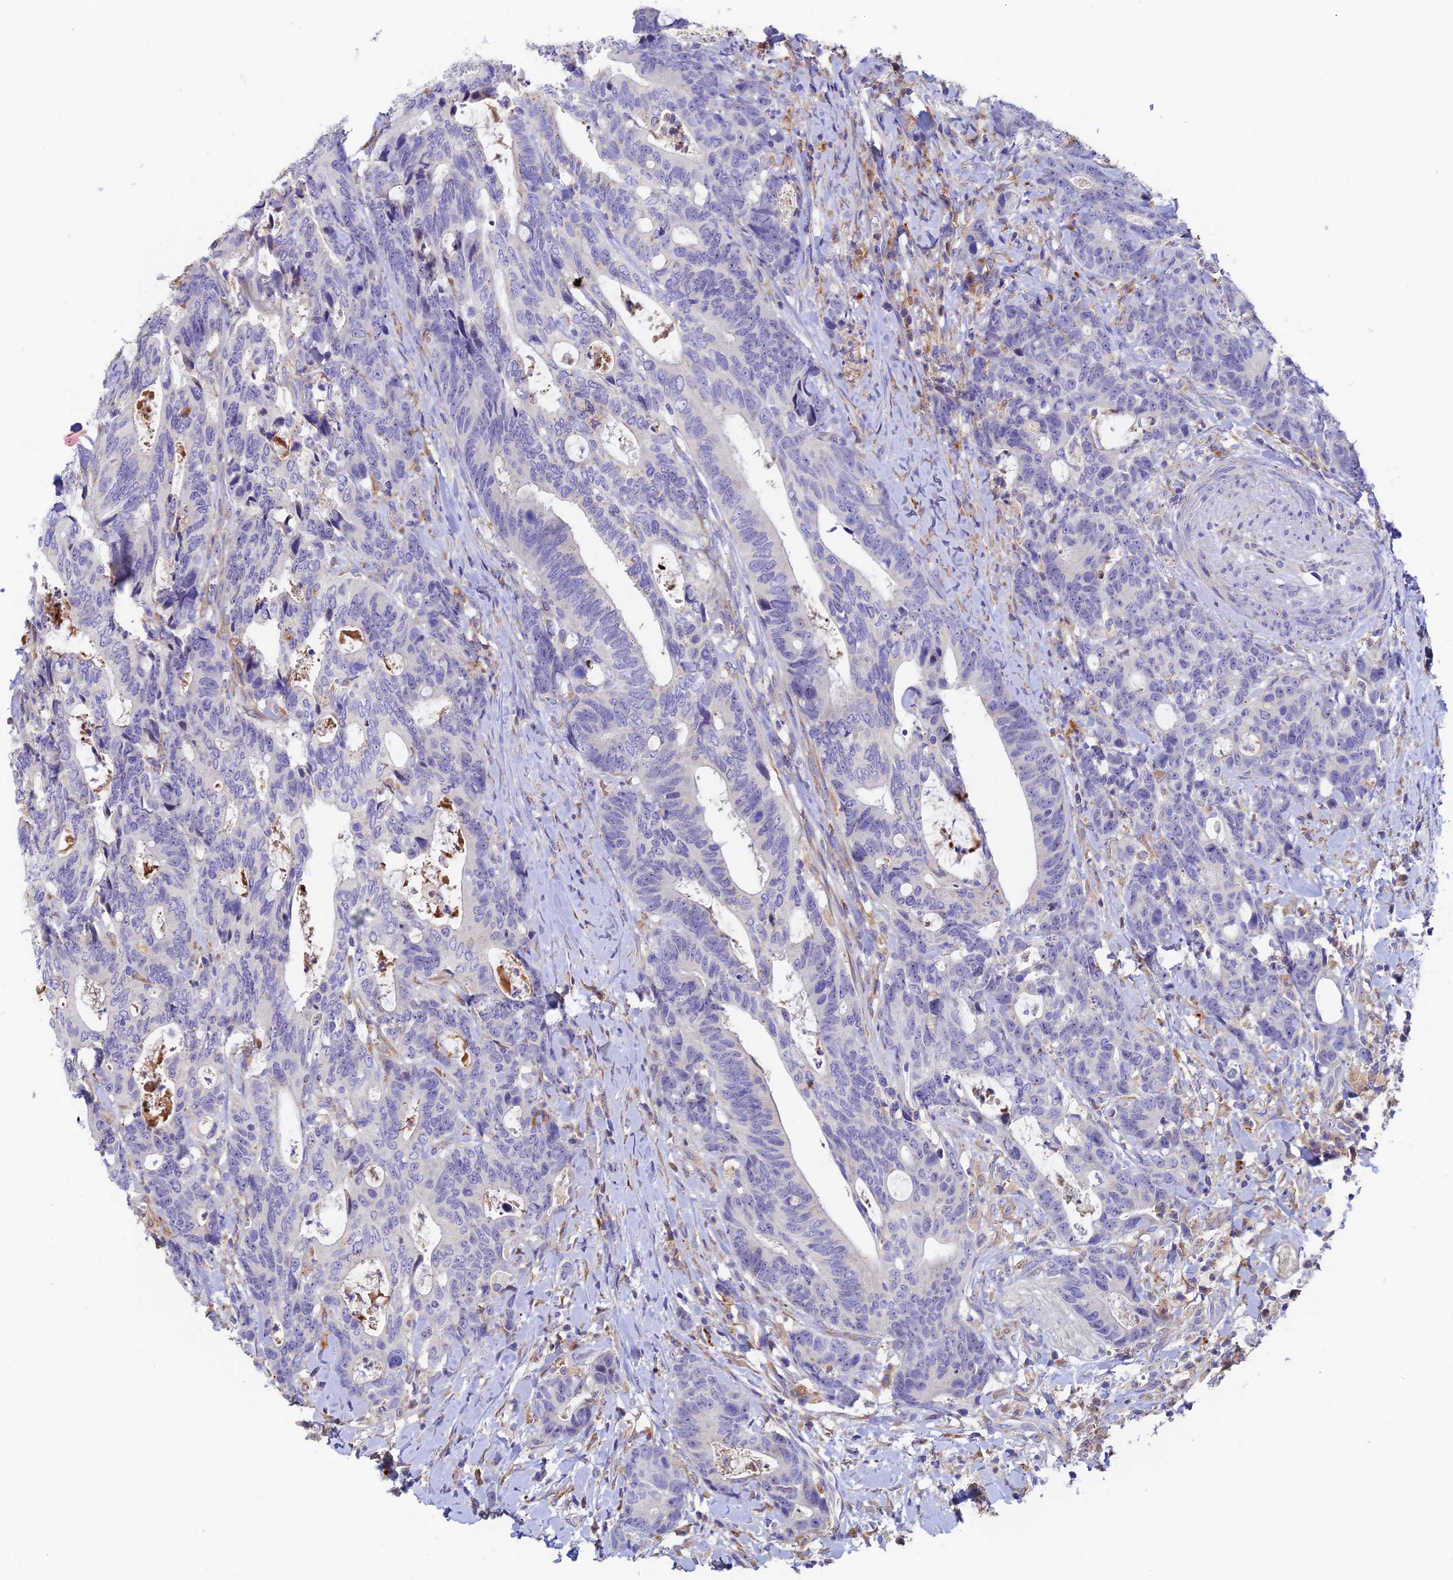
{"staining": {"intensity": "negative", "quantity": "none", "location": "none"}, "tissue": "colorectal cancer", "cell_type": "Tumor cells", "image_type": "cancer", "snomed": [{"axis": "morphology", "description": "Adenocarcinoma, NOS"}, {"axis": "topography", "description": "Colon"}], "caption": "Immunohistochemistry of human colorectal adenocarcinoma reveals no staining in tumor cells.", "gene": "RPGRIP1L", "patient": {"sex": "female", "age": 82}}